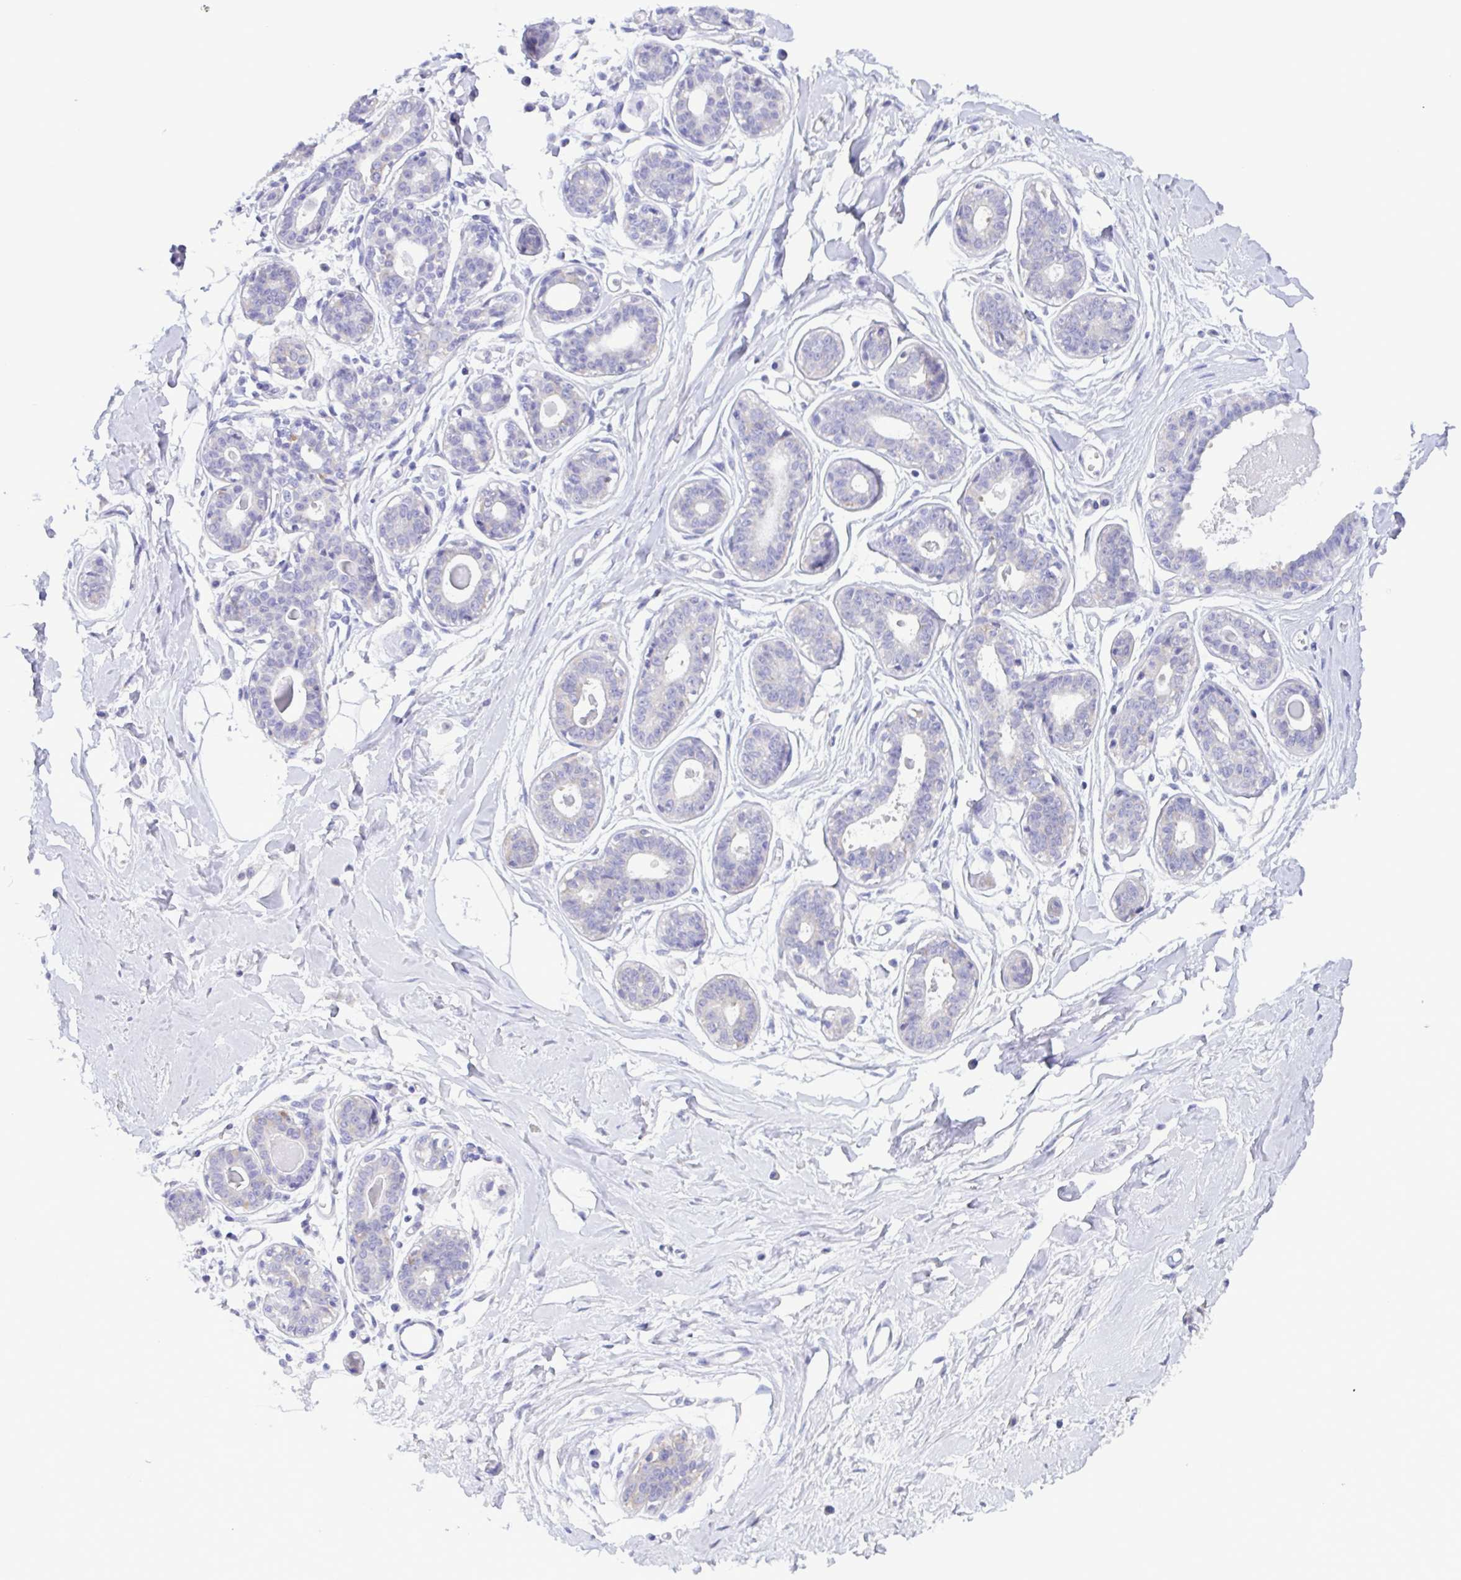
{"staining": {"intensity": "negative", "quantity": "none", "location": "none"}, "tissue": "breast", "cell_type": "Adipocytes", "image_type": "normal", "snomed": [{"axis": "morphology", "description": "Normal tissue, NOS"}, {"axis": "topography", "description": "Breast"}], "caption": "High power microscopy histopathology image of an immunohistochemistry (IHC) image of benign breast, revealing no significant positivity in adipocytes.", "gene": "TNNI3", "patient": {"sex": "female", "age": 45}}